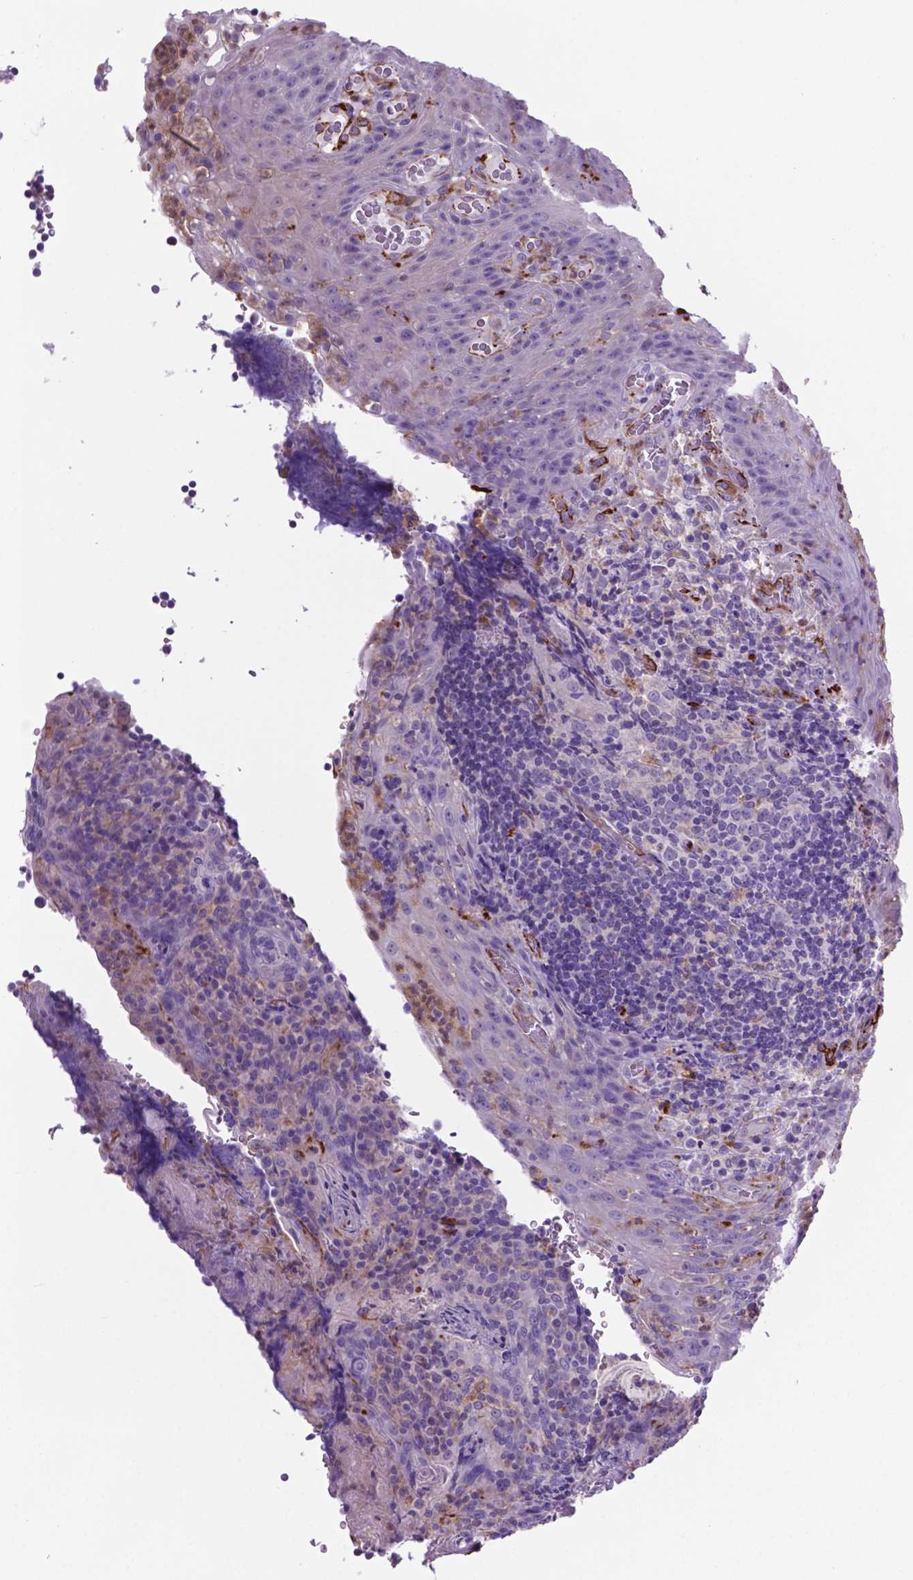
{"staining": {"intensity": "negative", "quantity": "none", "location": "none"}, "tissue": "tonsil", "cell_type": "Germinal center cells", "image_type": "normal", "snomed": [{"axis": "morphology", "description": "Normal tissue, NOS"}, {"axis": "topography", "description": "Tonsil"}], "caption": "Micrograph shows no protein positivity in germinal center cells of unremarkable tonsil. Nuclei are stained in blue.", "gene": "LZTR1", "patient": {"sex": "male", "age": 17}}